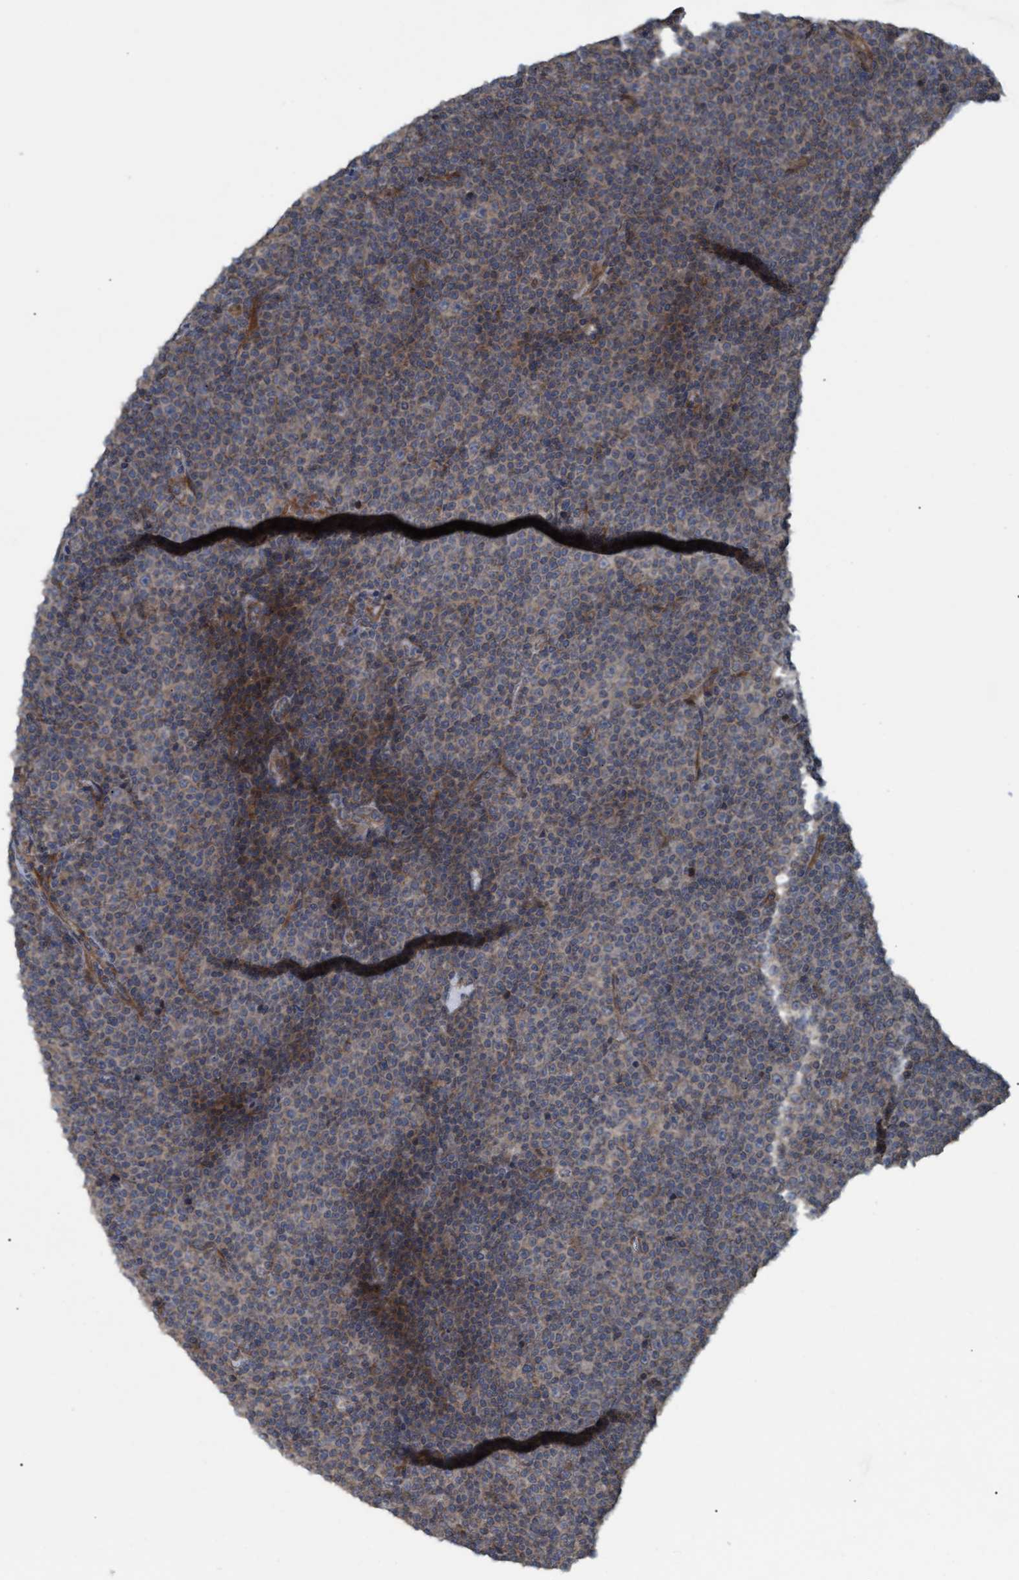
{"staining": {"intensity": "weak", "quantity": "25%-75%", "location": "cytoplasmic/membranous"}, "tissue": "lymphoma", "cell_type": "Tumor cells", "image_type": "cancer", "snomed": [{"axis": "morphology", "description": "Malignant lymphoma, non-Hodgkin's type, Low grade"}, {"axis": "topography", "description": "Lymph node"}], "caption": "Immunohistochemistry (IHC) staining of lymphoma, which reveals low levels of weak cytoplasmic/membranous positivity in approximately 25%-75% of tumor cells indicating weak cytoplasmic/membranous protein expression. The staining was performed using DAB (brown) for protein detection and nuclei were counterstained in hematoxylin (blue).", "gene": "GGT6", "patient": {"sex": "female", "age": 67}}